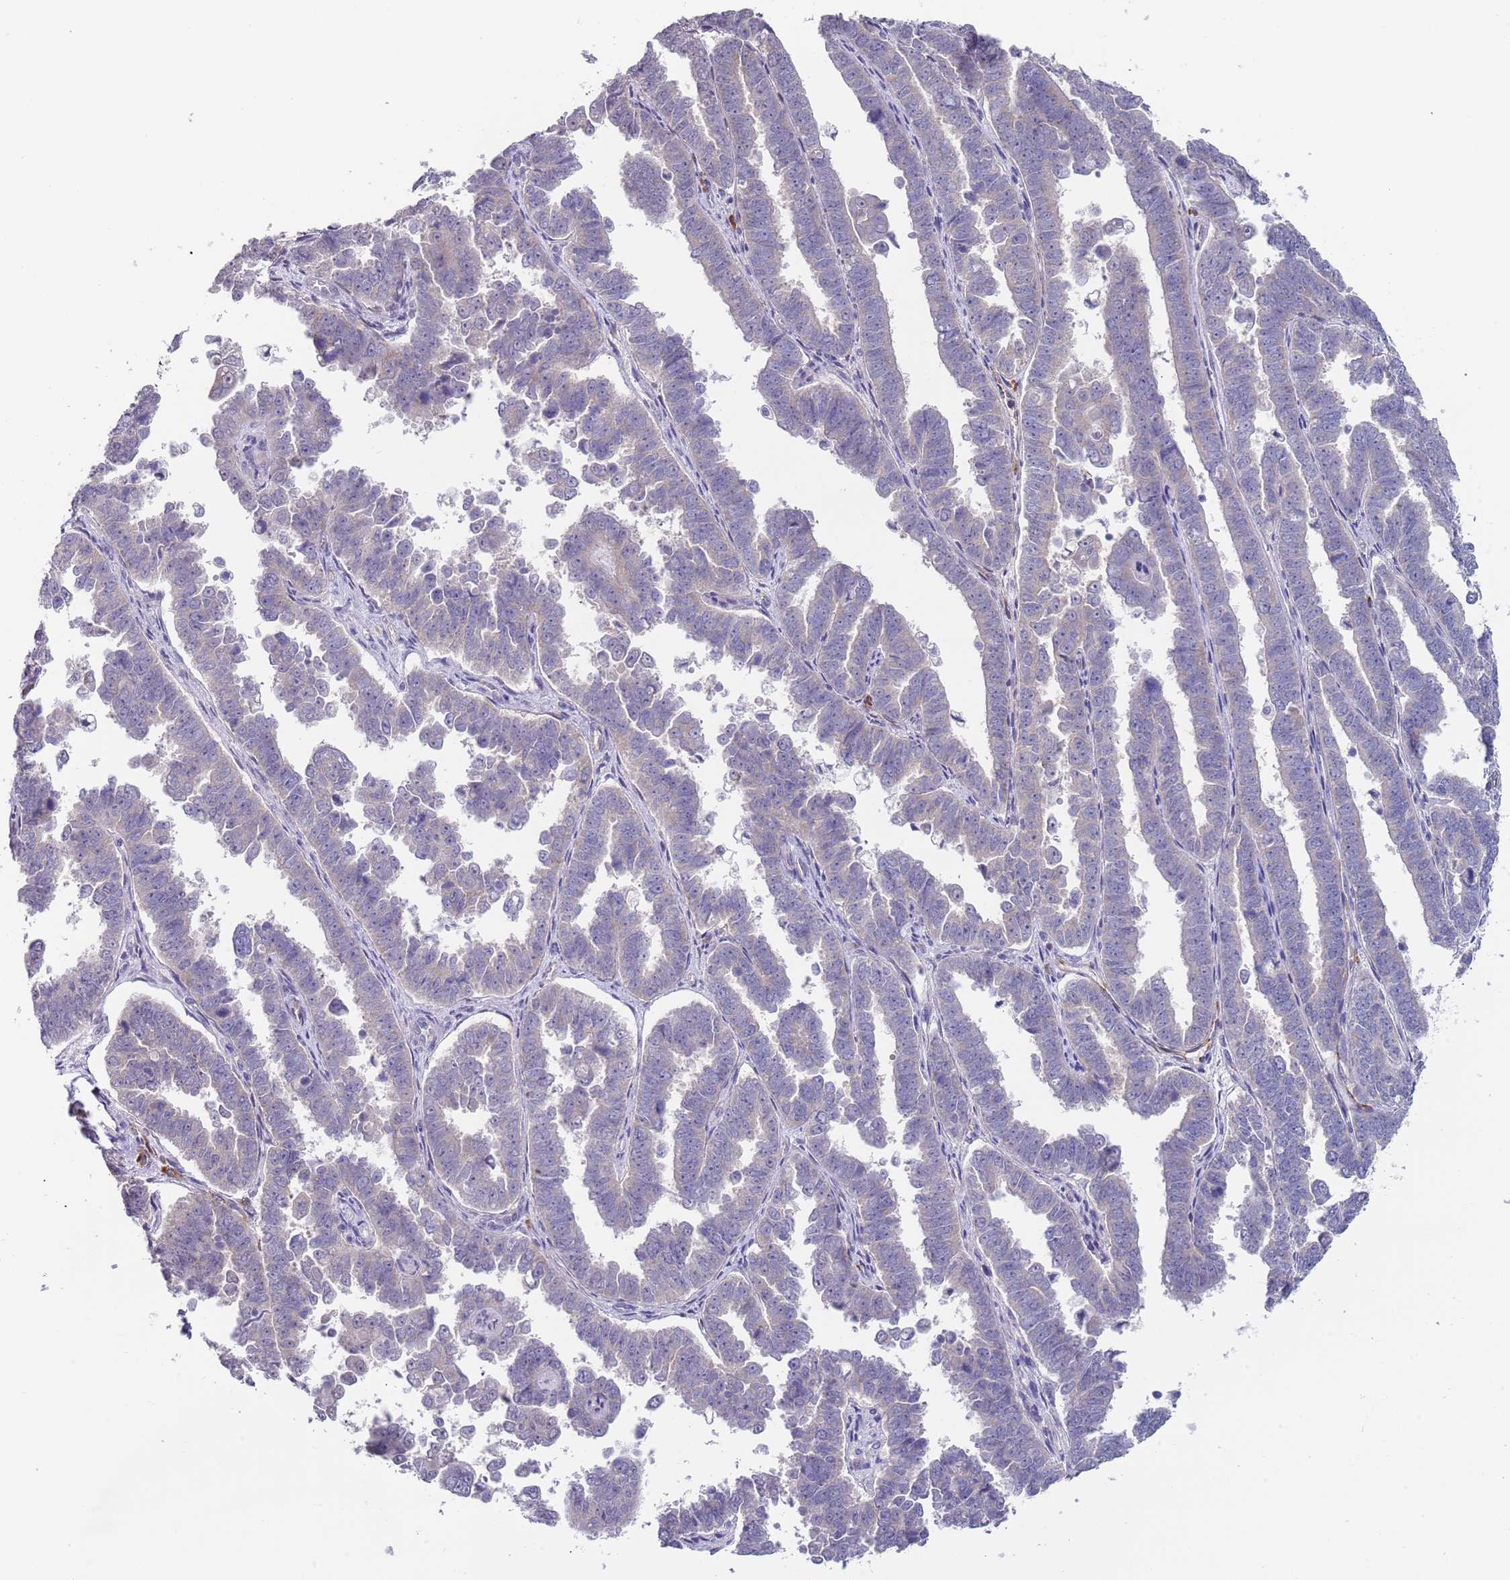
{"staining": {"intensity": "negative", "quantity": "none", "location": "none"}, "tissue": "endometrial cancer", "cell_type": "Tumor cells", "image_type": "cancer", "snomed": [{"axis": "morphology", "description": "Adenocarcinoma, NOS"}, {"axis": "topography", "description": "Endometrium"}], "caption": "Immunohistochemistry (IHC) histopathology image of human endometrial cancer stained for a protein (brown), which demonstrates no expression in tumor cells.", "gene": "TNRC6C", "patient": {"sex": "female", "age": 75}}